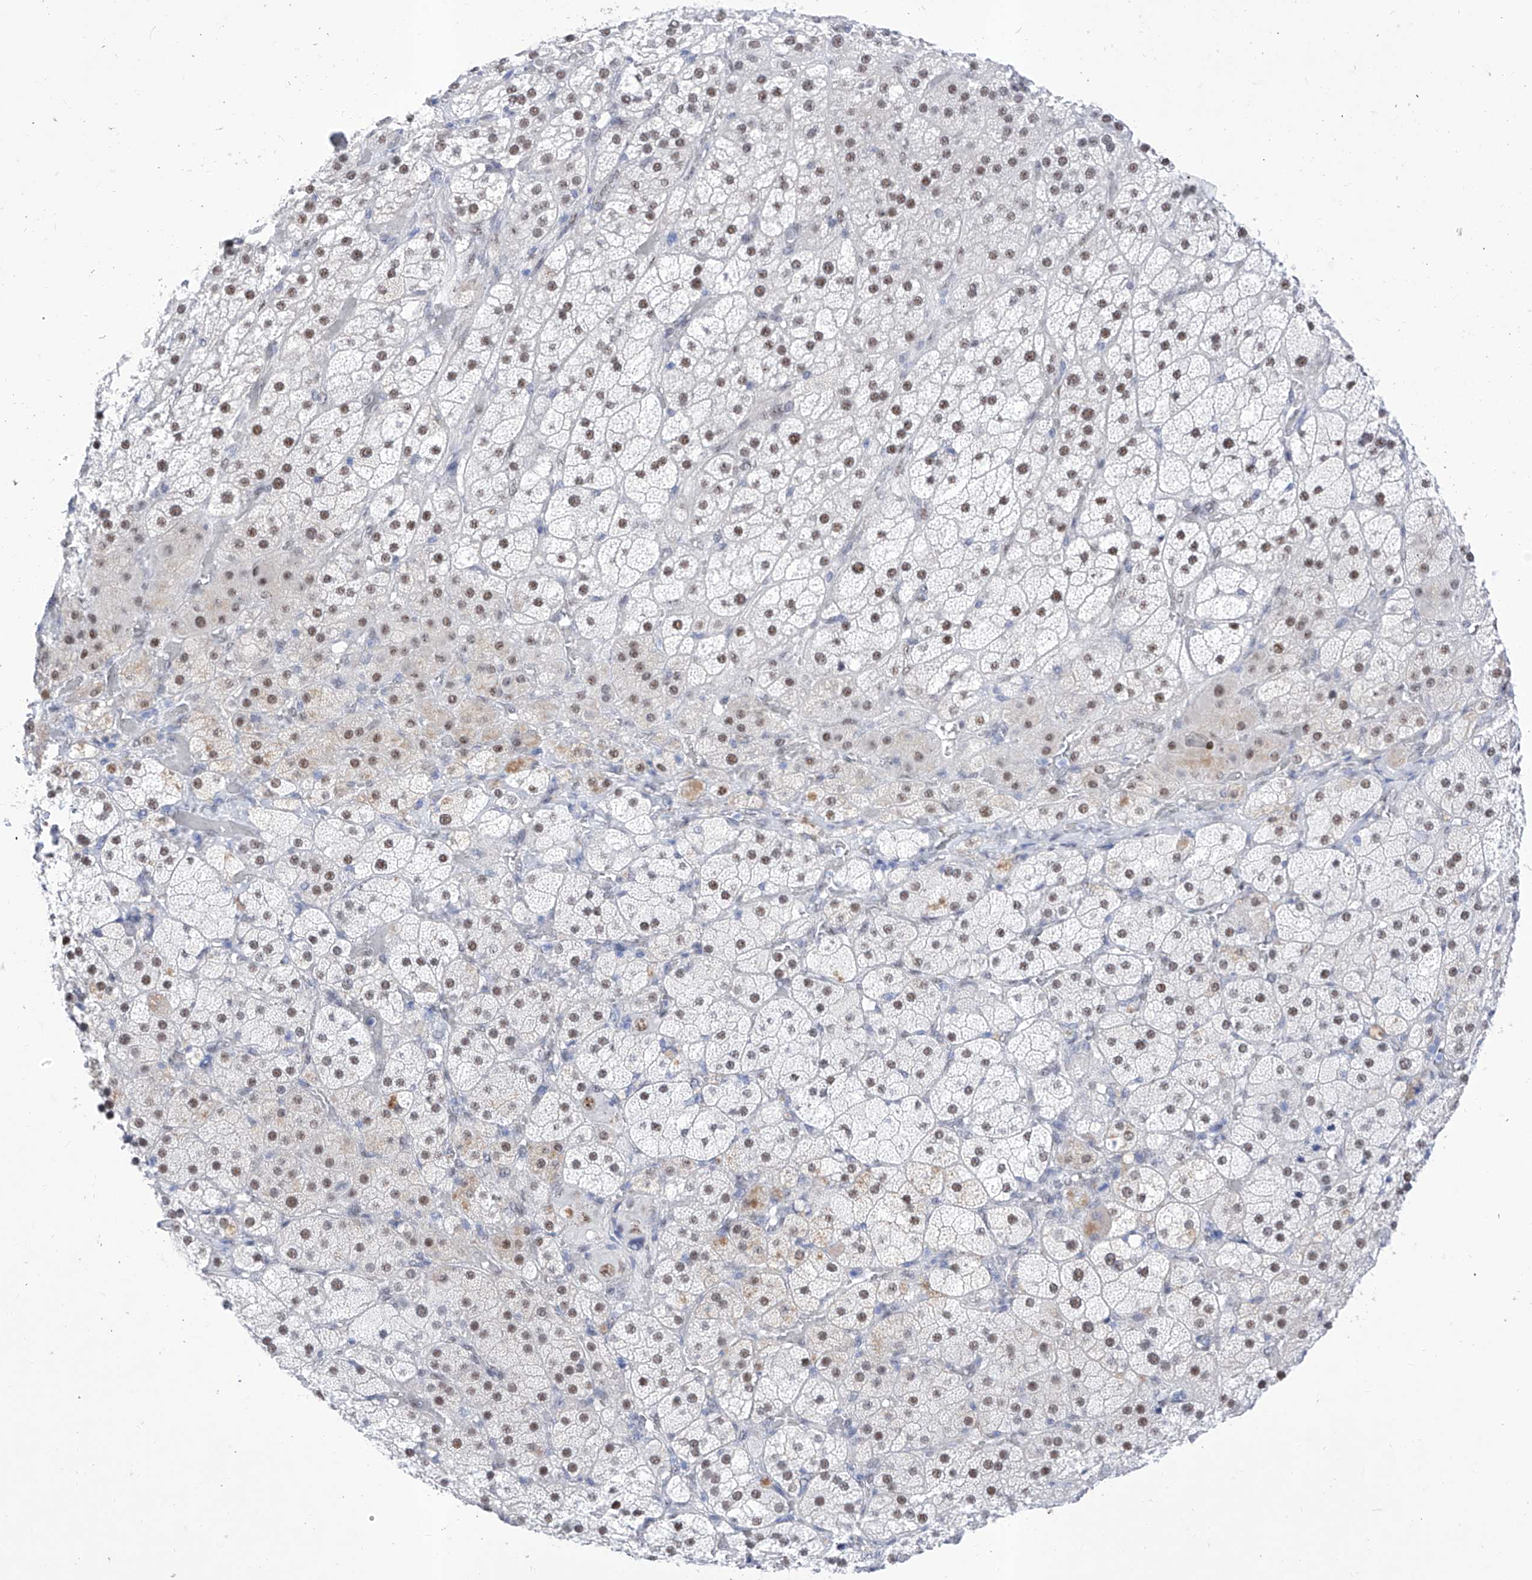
{"staining": {"intensity": "strong", "quantity": "25%-75%", "location": "nuclear"}, "tissue": "adrenal gland", "cell_type": "Glandular cells", "image_type": "normal", "snomed": [{"axis": "morphology", "description": "Normal tissue, NOS"}, {"axis": "topography", "description": "Adrenal gland"}], "caption": "Strong nuclear protein staining is appreciated in approximately 25%-75% of glandular cells in adrenal gland. (DAB = brown stain, brightfield microscopy at high magnification).", "gene": "ATN1", "patient": {"sex": "male", "age": 57}}